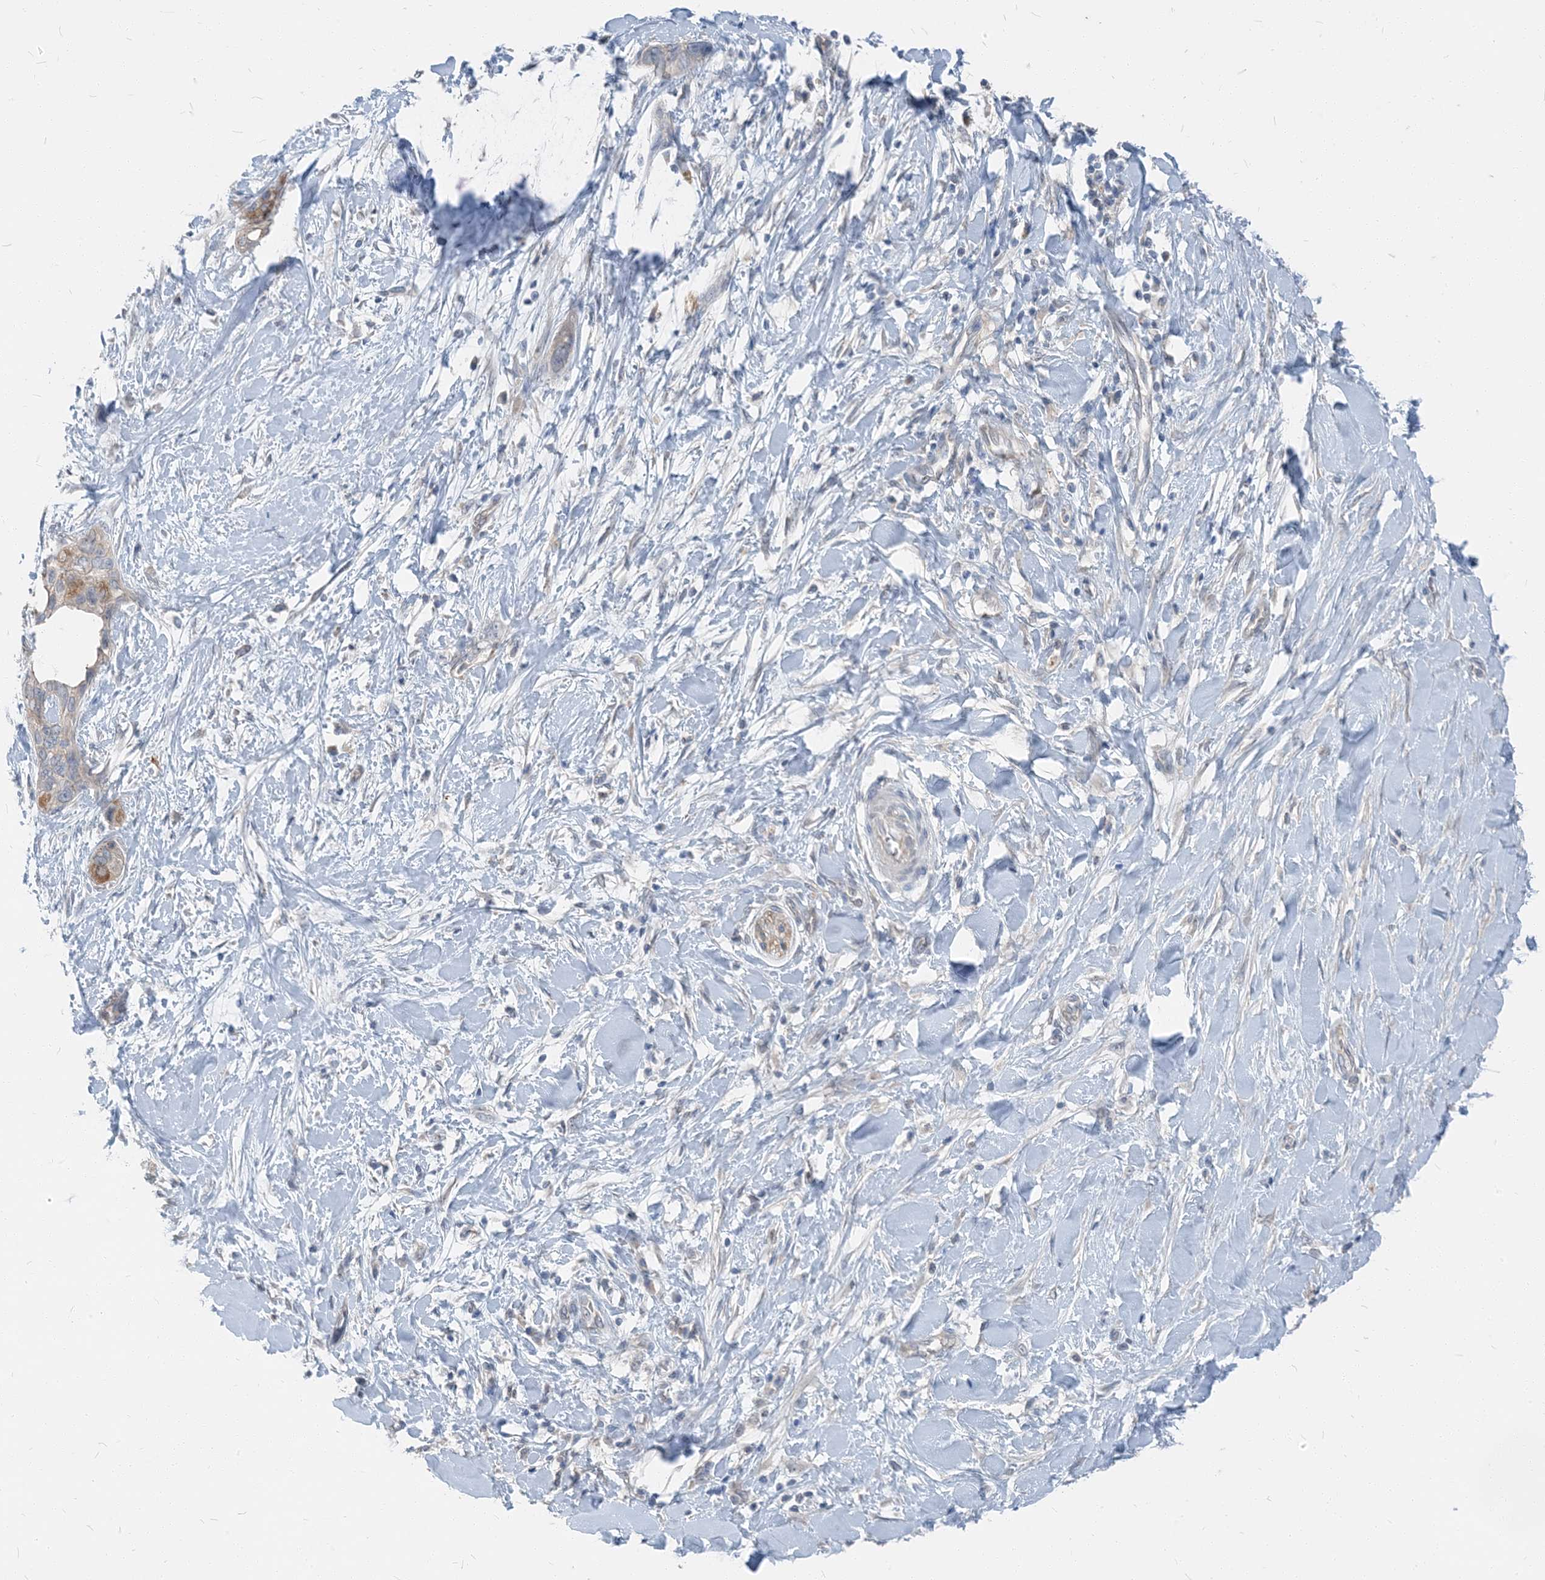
{"staining": {"intensity": "weak", "quantity": "<25%", "location": "cytoplasmic/membranous"}, "tissue": "pancreatic cancer", "cell_type": "Tumor cells", "image_type": "cancer", "snomed": [{"axis": "morphology", "description": "Normal tissue, NOS"}, {"axis": "morphology", "description": "Adenocarcinoma, NOS"}, {"axis": "topography", "description": "Pancreas"}, {"axis": "topography", "description": "Peripheral nerve tissue"}], "caption": "A high-resolution photomicrograph shows immunohistochemistry staining of pancreatic cancer, which shows no significant expression in tumor cells.", "gene": "NCOA7", "patient": {"sex": "male", "age": 59}}